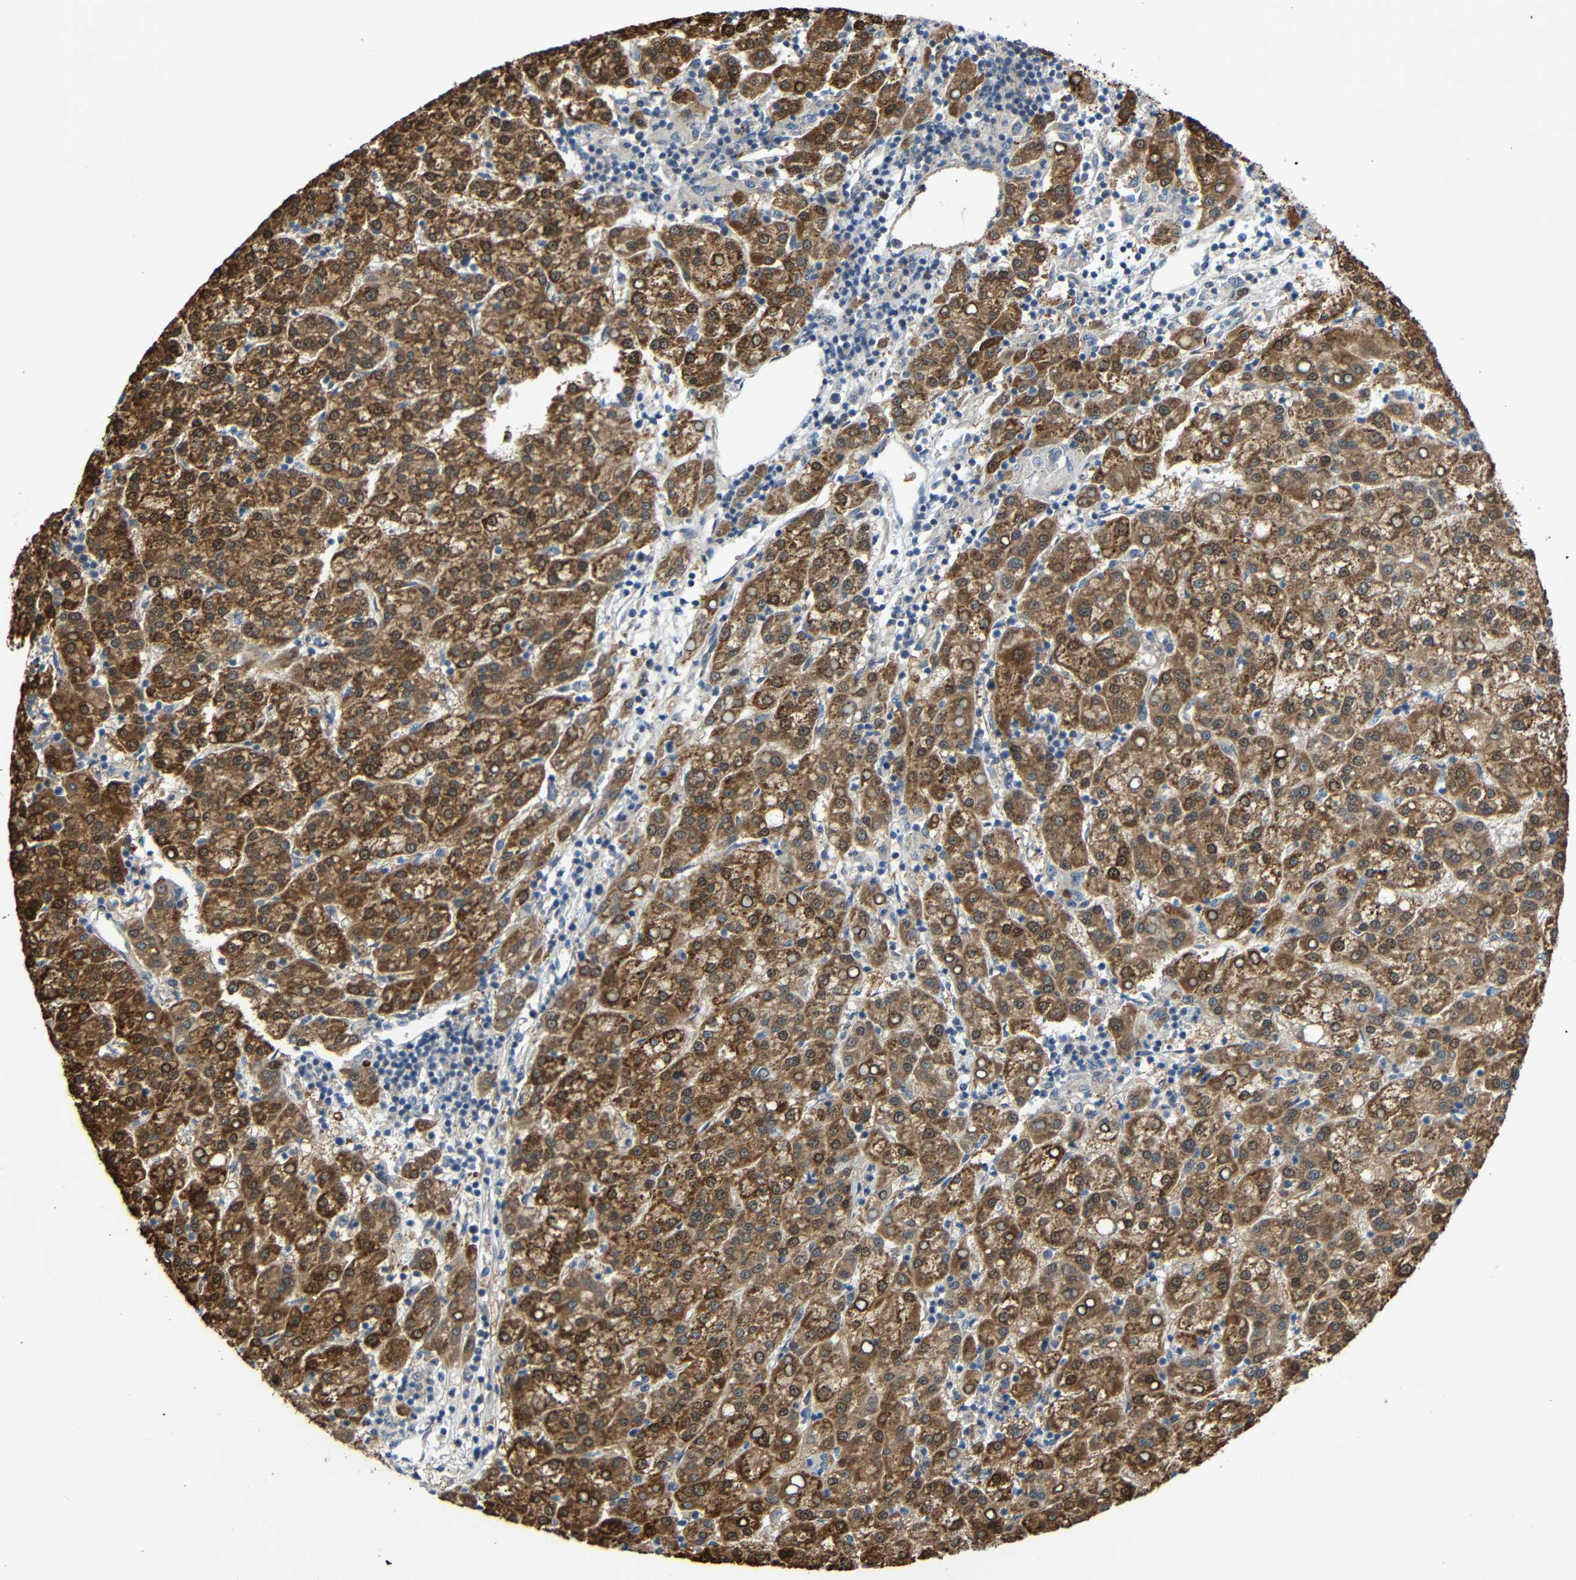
{"staining": {"intensity": "moderate", "quantity": ">75%", "location": "cytoplasmic/membranous,nuclear"}, "tissue": "liver cancer", "cell_type": "Tumor cells", "image_type": "cancer", "snomed": [{"axis": "morphology", "description": "Carcinoma, Hepatocellular, NOS"}, {"axis": "topography", "description": "Liver"}], "caption": "IHC photomicrograph of human liver cancer (hepatocellular carcinoma) stained for a protein (brown), which demonstrates medium levels of moderate cytoplasmic/membranous and nuclear positivity in approximately >75% of tumor cells.", "gene": "TMEM25", "patient": {"sex": "female", "age": 58}}